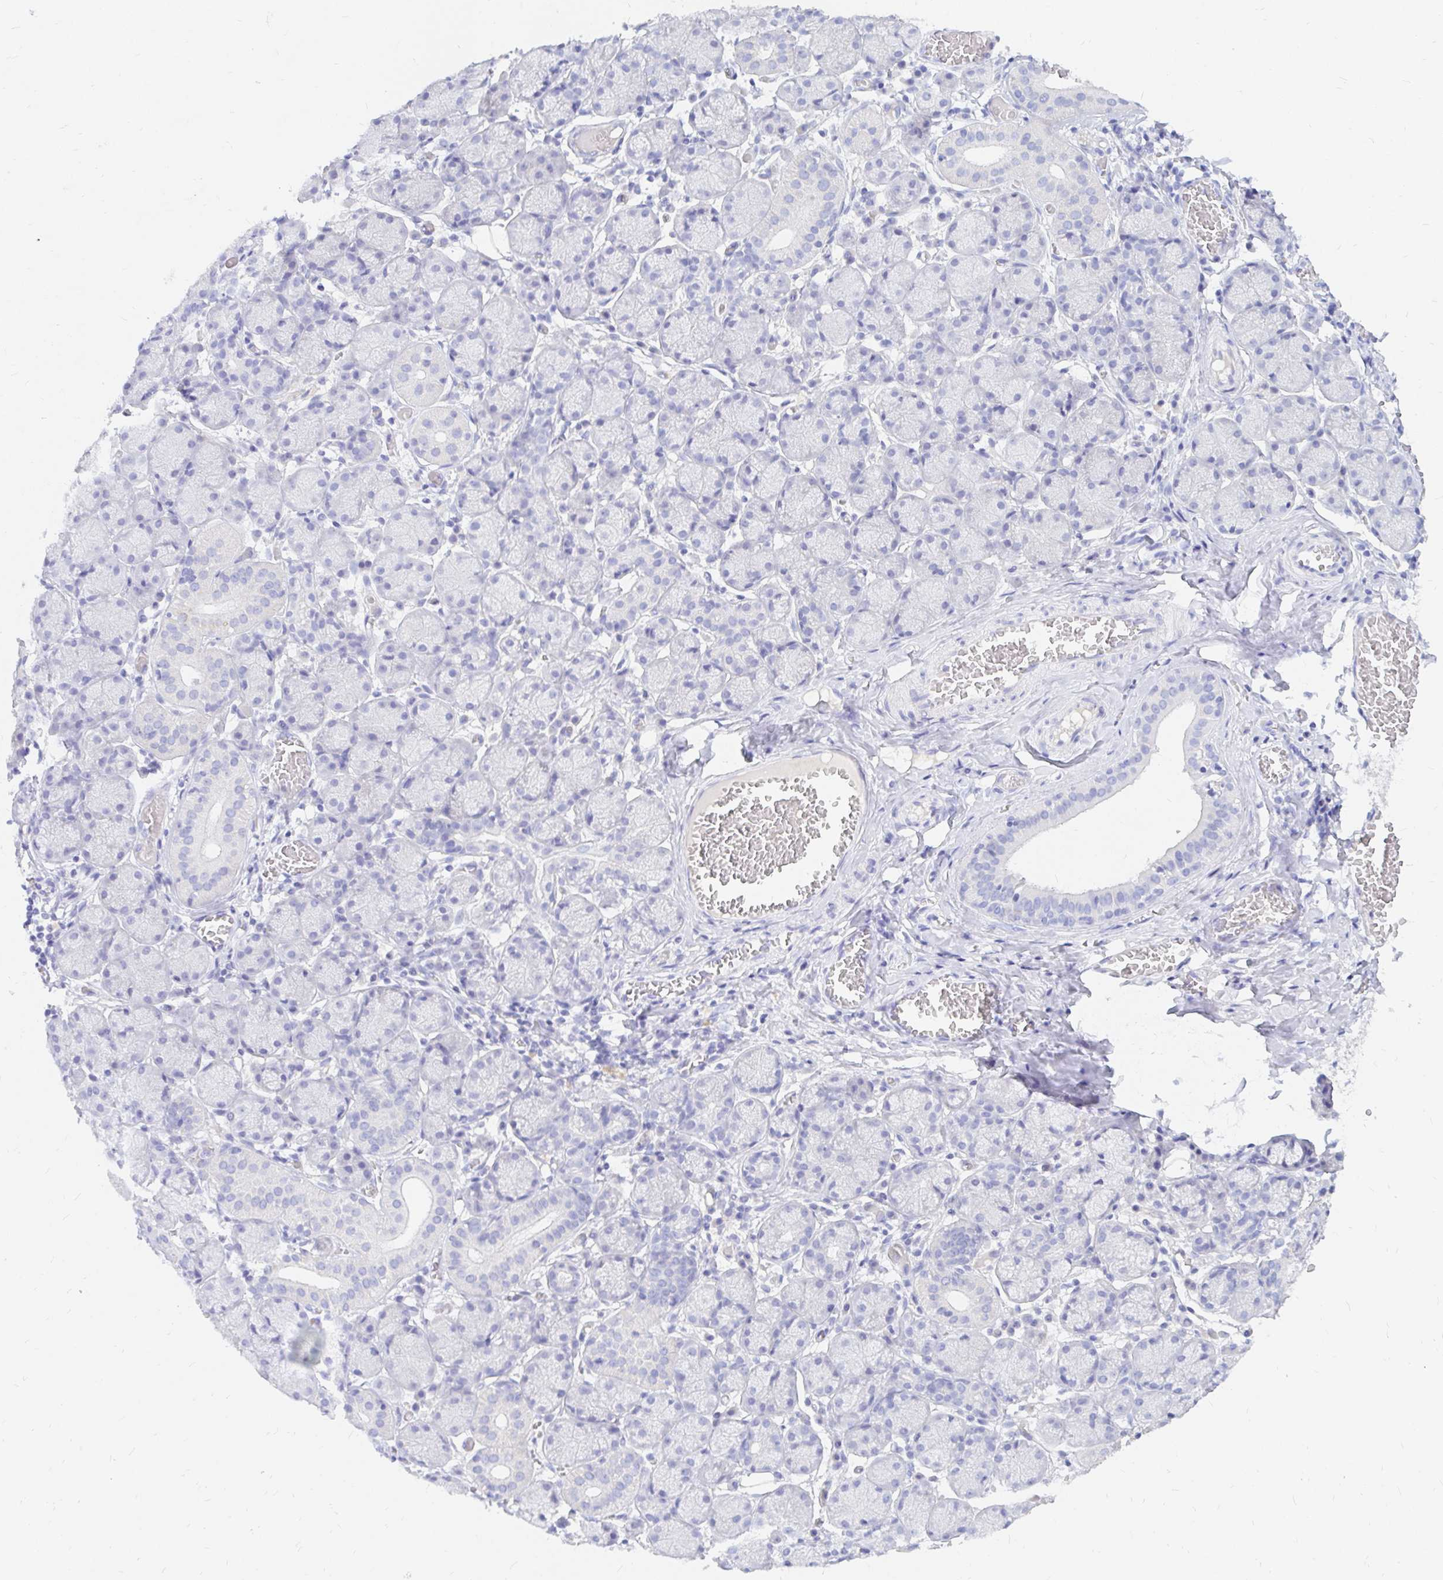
{"staining": {"intensity": "negative", "quantity": "none", "location": "none"}, "tissue": "salivary gland", "cell_type": "Glandular cells", "image_type": "normal", "snomed": [{"axis": "morphology", "description": "Normal tissue, NOS"}, {"axis": "topography", "description": "Salivary gland"}], "caption": "IHC photomicrograph of benign salivary gland: salivary gland stained with DAB (3,3'-diaminobenzidine) exhibits no significant protein expression in glandular cells.", "gene": "NR2E1", "patient": {"sex": "female", "age": 24}}